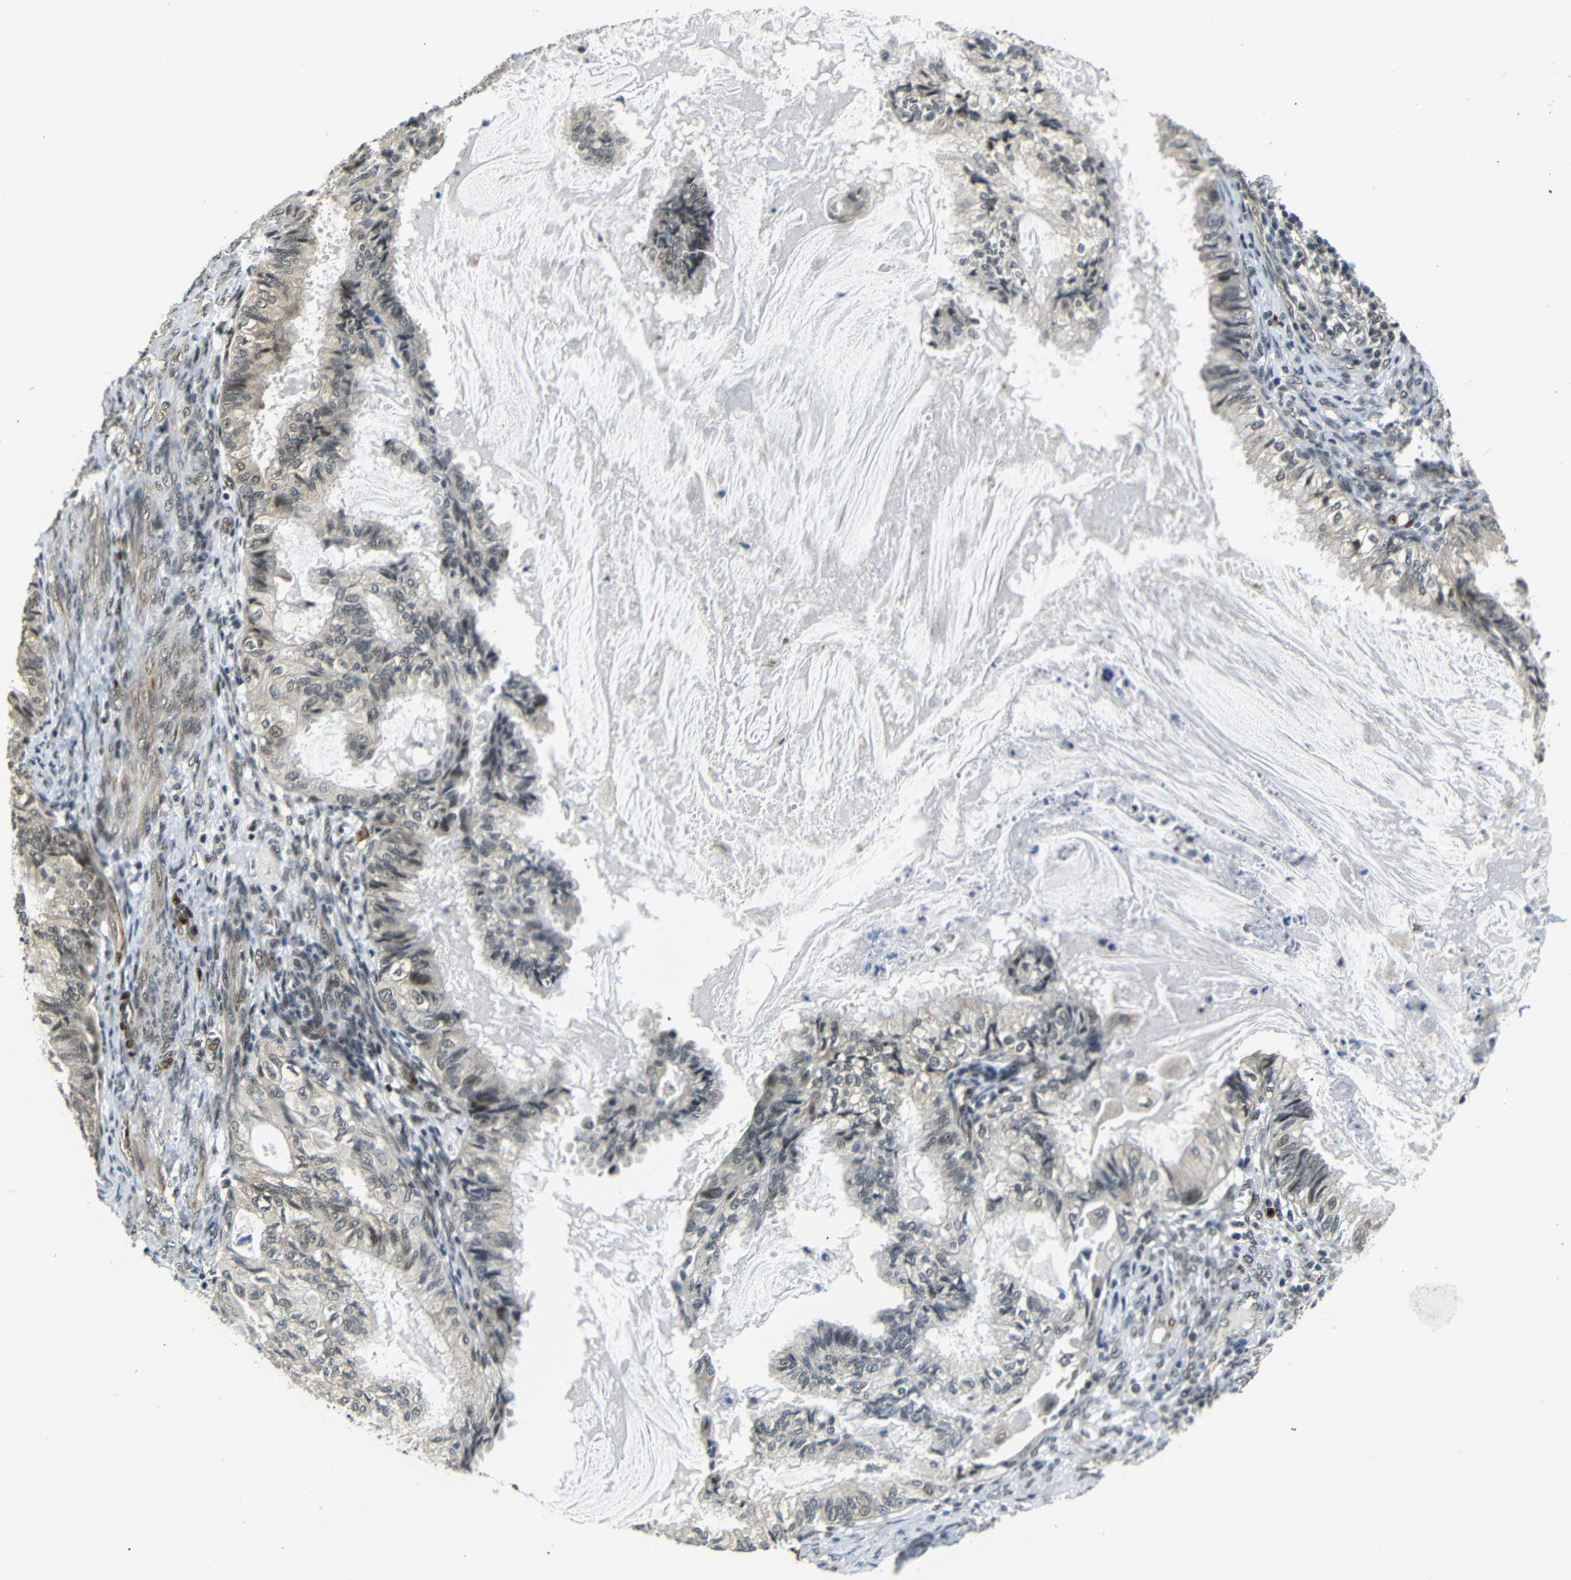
{"staining": {"intensity": "moderate", "quantity": ">75%", "location": "cytoplasmic/membranous,nuclear"}, "tissue": "cervical cancer", "cell_type": "Tumor cells", "image_type": "cancer", "snomed": [{"axis": "morphology", "description": "Normal tissue, NOS"}, {"axis": "morphology", "description": "Adenocarcinoma, NOS"}, {"axis": "topography", "description": "Cervix"}, {"axis": "topography", "description": "Endometrium"}], "caption": "A medium amount of moderate cytoplasmic/membranous and nuclear expression is present in about >75% of tumor cells in adenocarcinoma (cervical) tissue. Ihc stains the protein of interest in brown and the nuclei are stained blue.", "gene": "TBX2", "patient": {"sex": "female", "age": 86}}